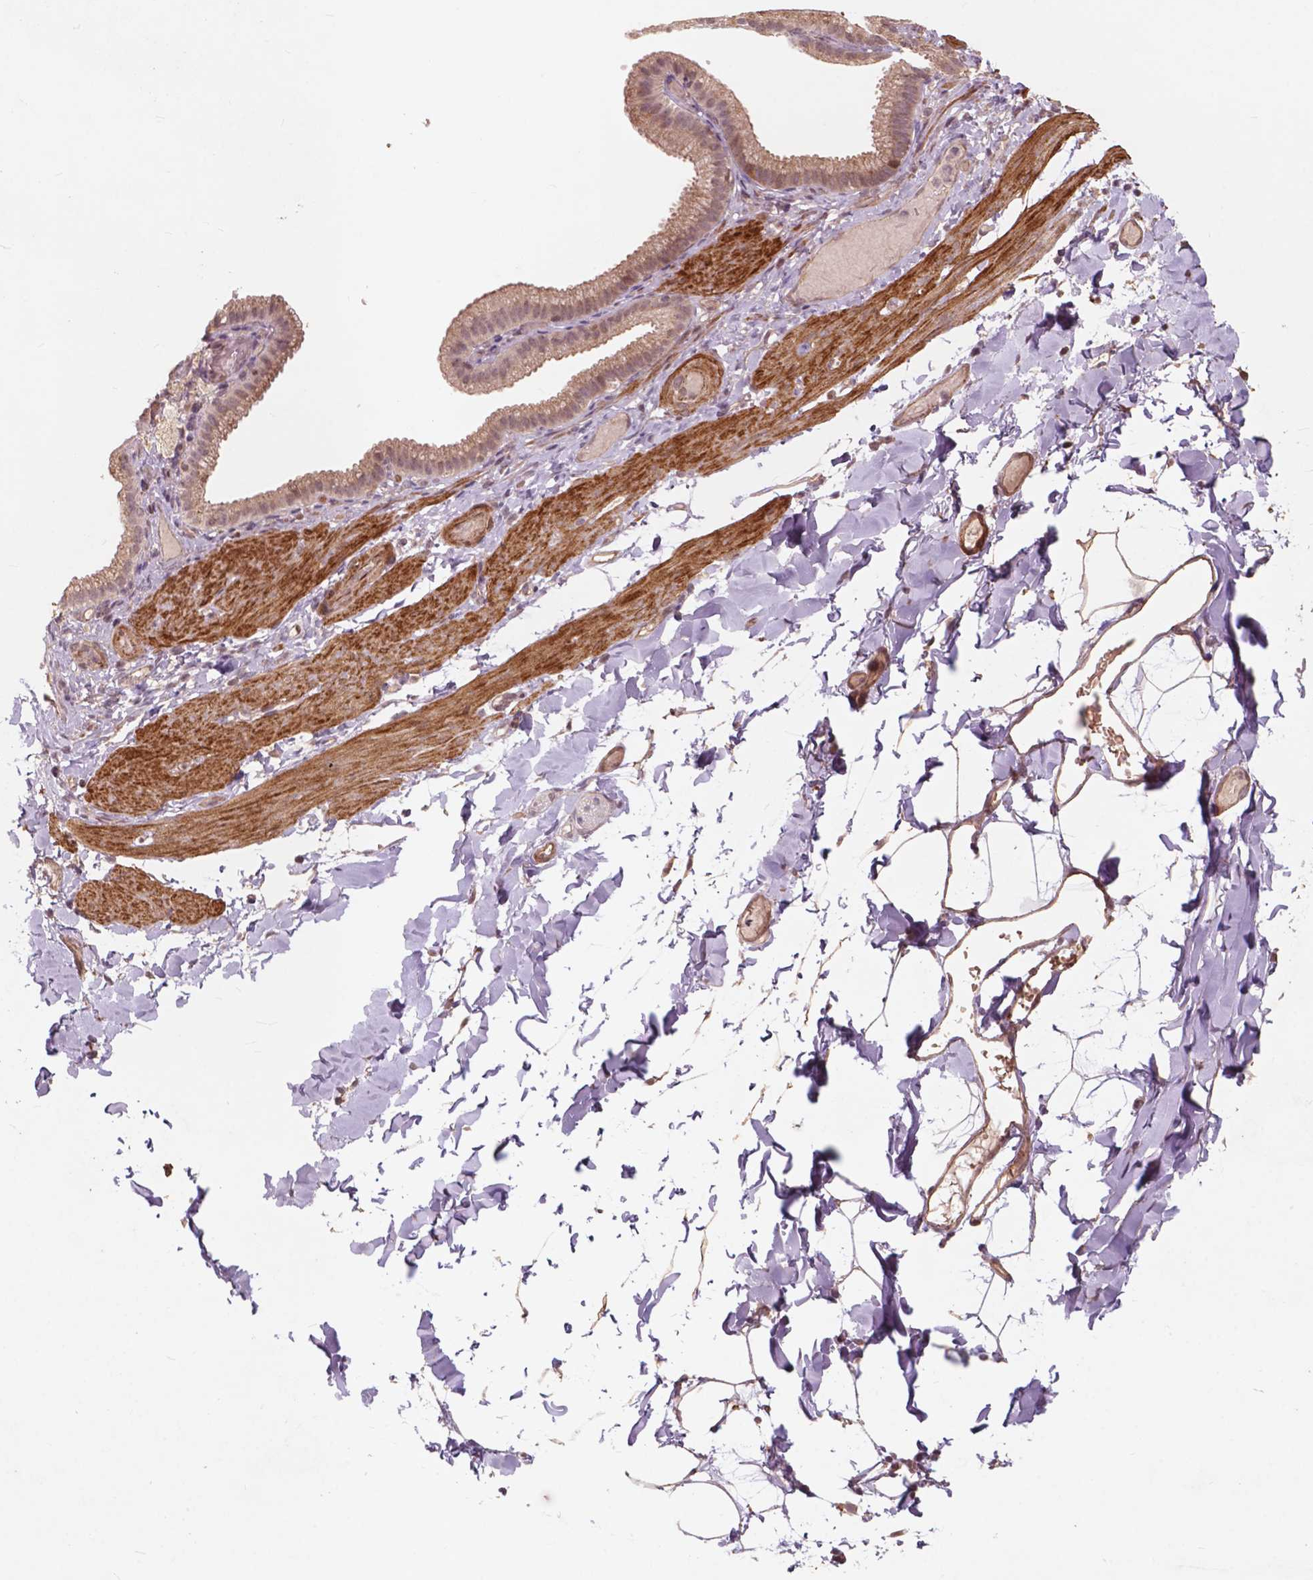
{"staining": {"intensity": "moderate", "quantity": "25%-75%", "location": "cytoplasmic/membranous"}, "tissue": "adipose tissue", "cell_type": "Adipocytes", "image_type": "normal", "snomed": [{"axis": "morphology", "description": "Normal tissue, NOS"}, {"axis": "topography", "description": "Gallbladder"}, {"axis": "topography", "description": "Peripheral nerve tissue"}], "caption": "IHC (DAB) staining of benign human adipose tissue exhibits moderate cytoplasmic/membranous protein staining in approximately 25%-75% of adipocytes. (DAB (3,3'-diaminobenzidine) IHC with brightfield microscopy, high magnification).", "gene": "RFPL4B", "patient": {"sex": "female", "age": 45}}